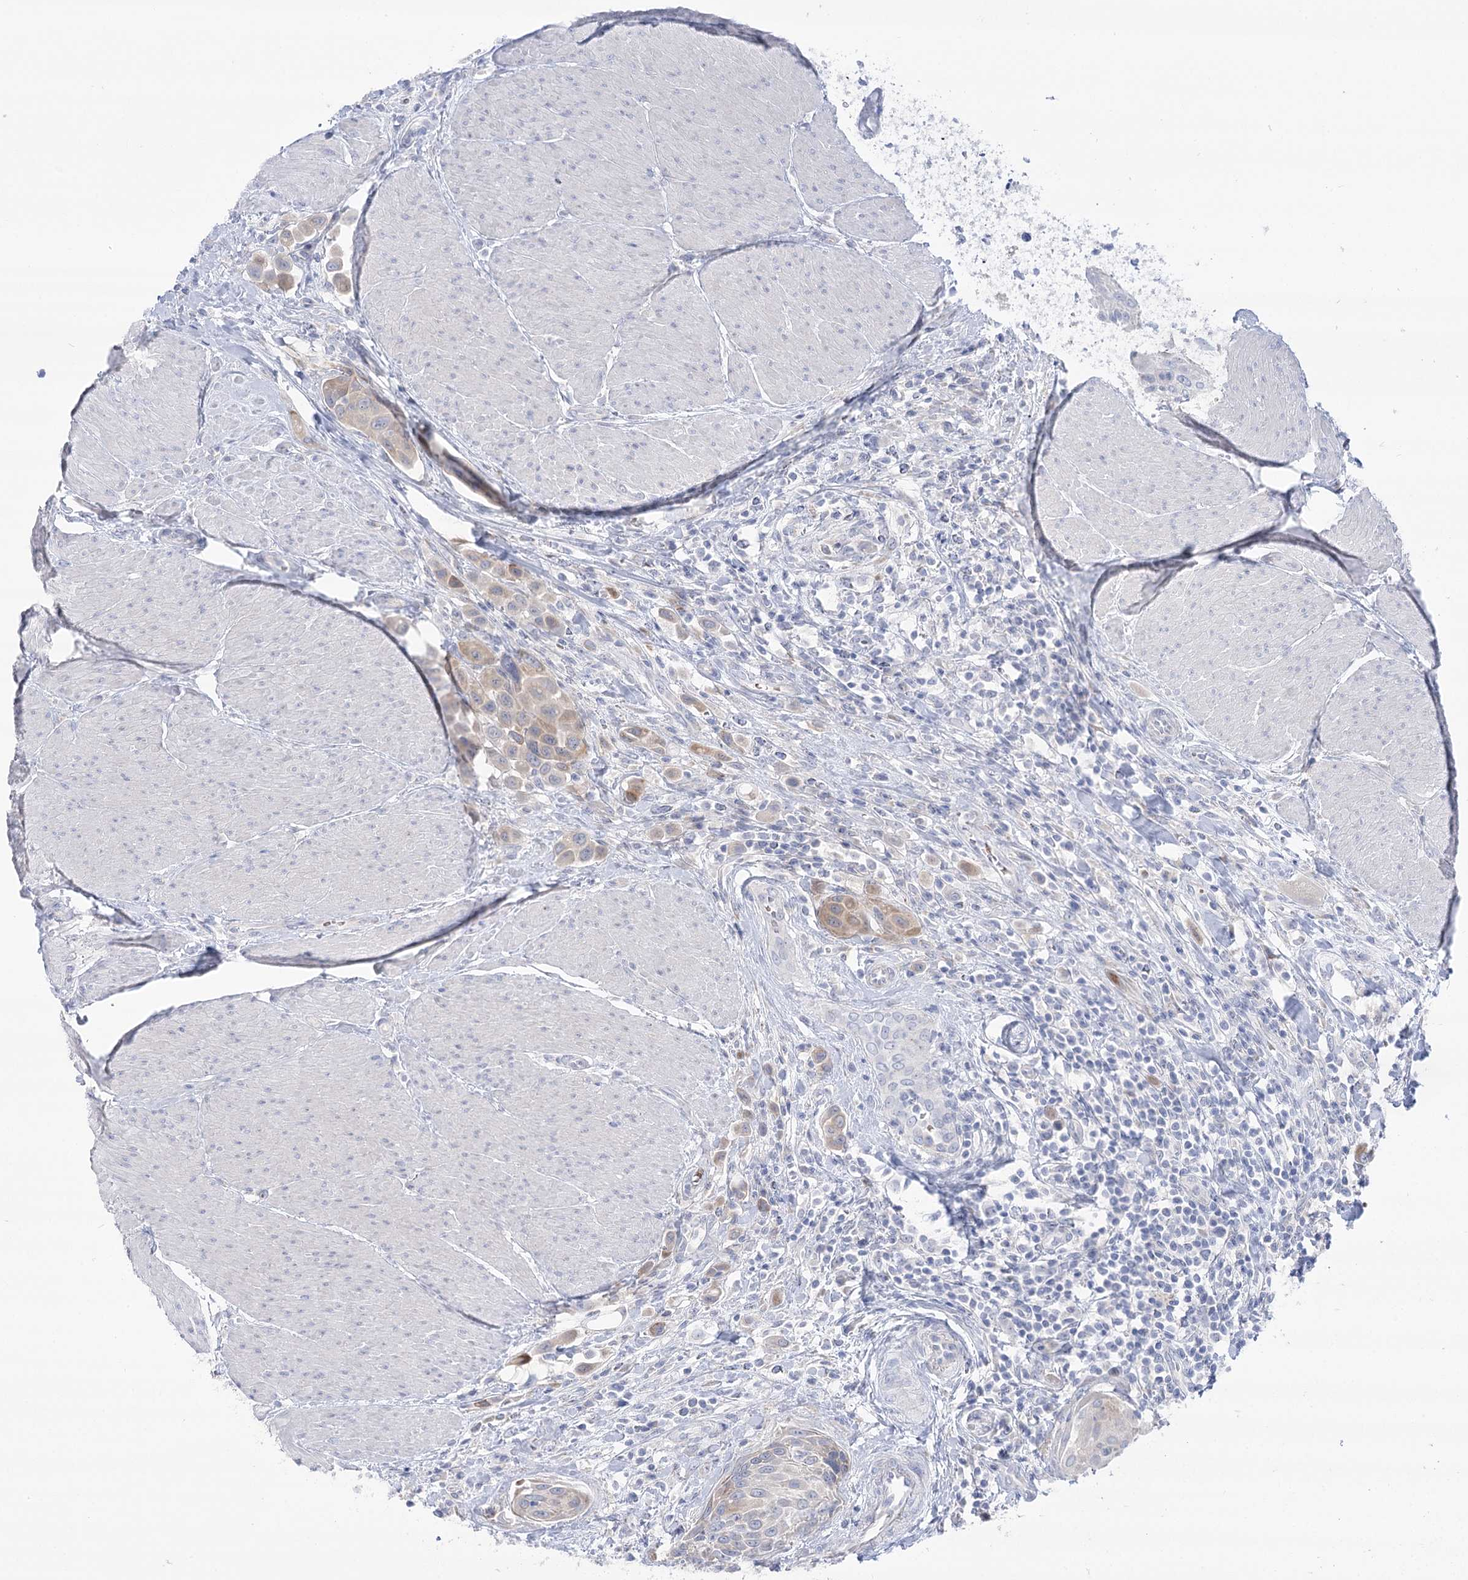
{"staining": {"intensity": "weak", "quantity": ">75%", "location": "cytoplasmic/membranous"}, "tissue": "urothelial cancer", "cell_type": "Tumor cells", "image_type": "cancer", "snomed": [{"axis": "morphology", "description": "Urothelial carcinoma, High grade"}, {"axis": "topography", "description": "Urinary bladder"}], "caption": "Protein expression analysis of human urothelial carcinoma (high-grade) reveals weak cytoplasmic/membranous staining in approximately >75% of tumor cells.", "gene": "SIAE", "patient": {"sex": "male", "age": 50}}